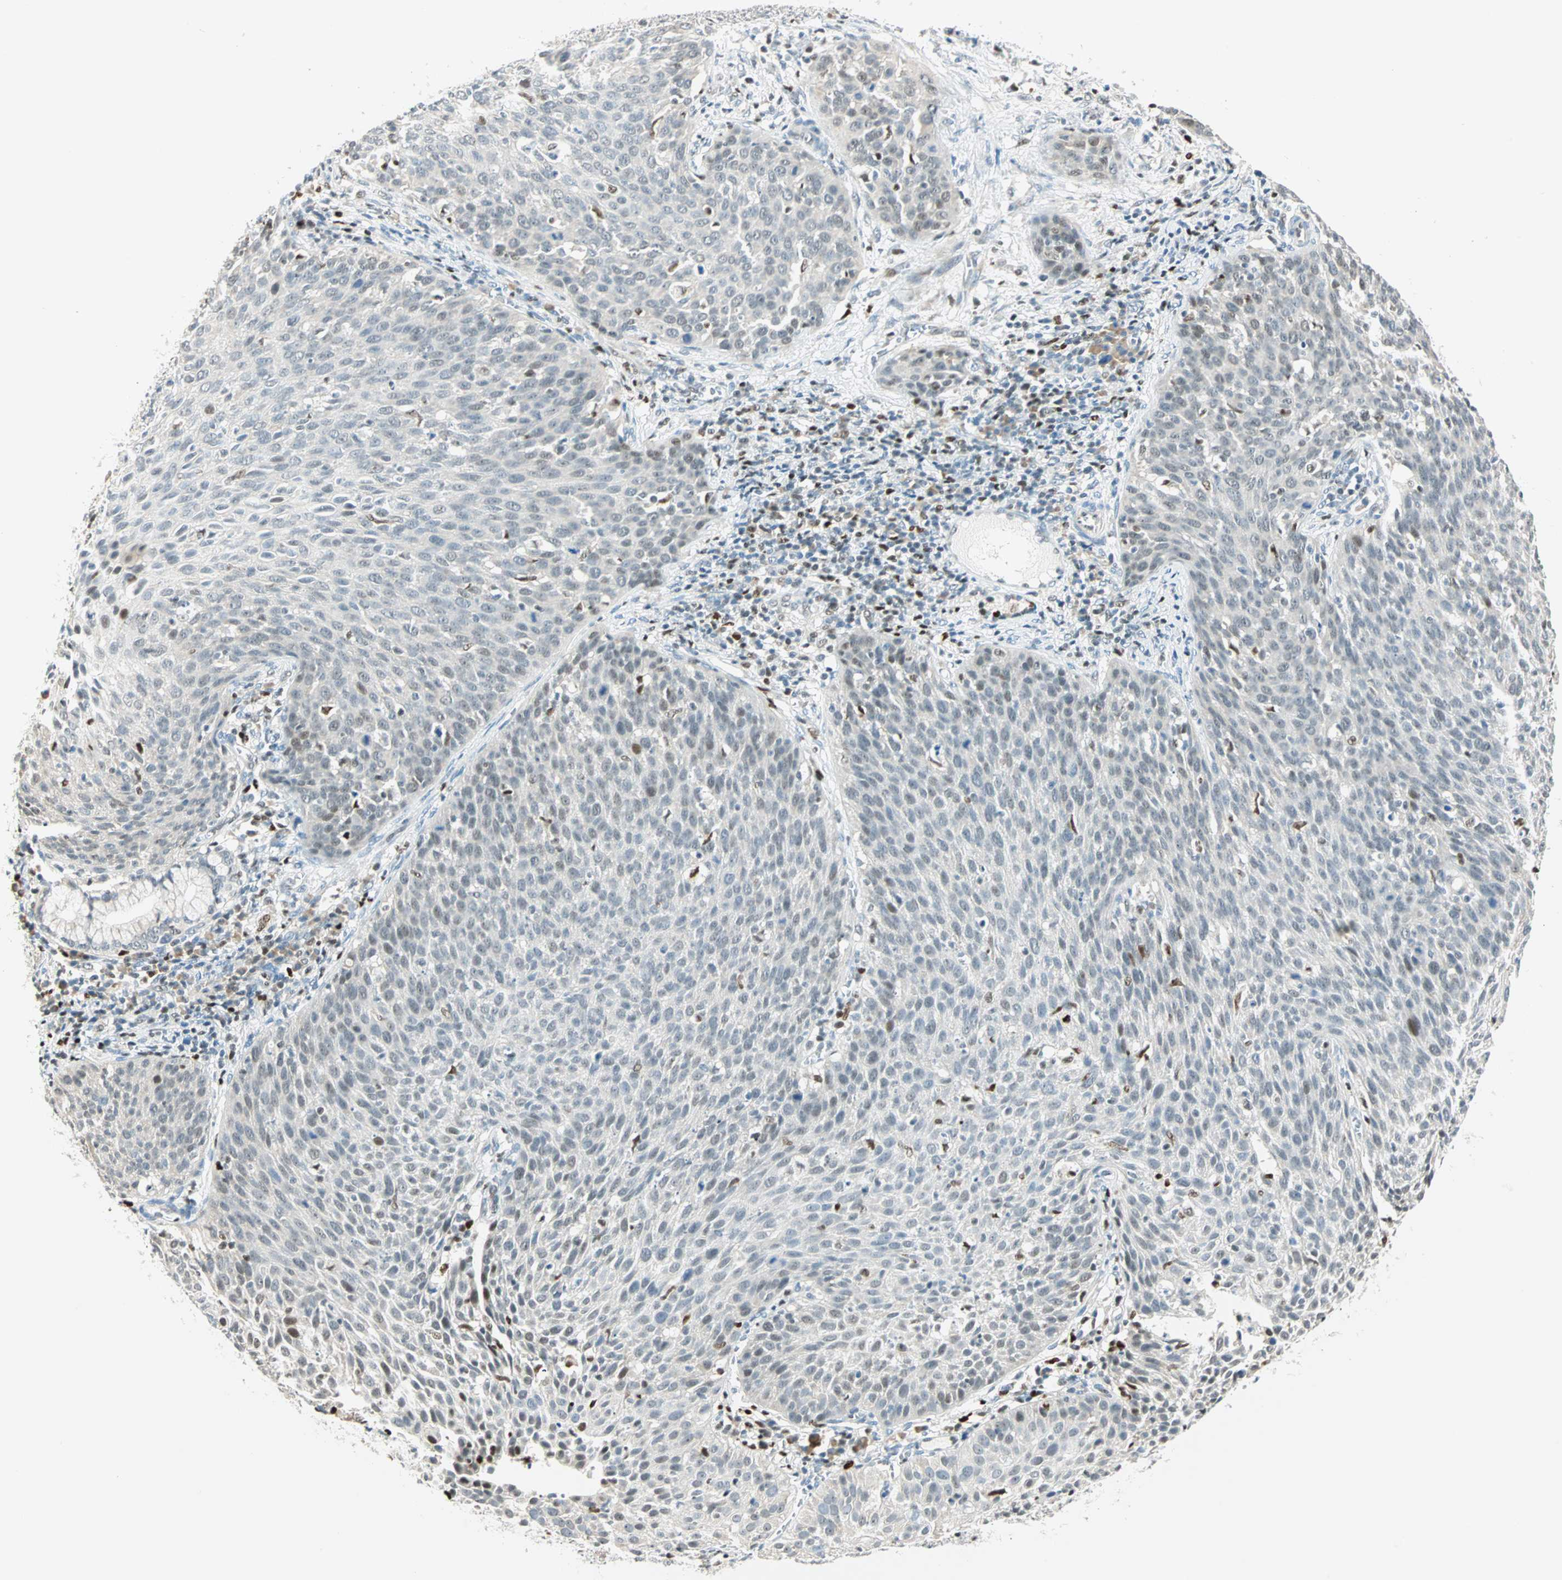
{"staining": {"intensity": "negative", "quantity": "none", "location": "none"}, "tissue": "cervical cancer", "cell_type": "Tumor cells", "image_type": "cancer", "snomed": [{"axis": "morphology", "description": "Squamous cell carcinoma, NOS"}, {"axis": "topography", "description": "Cervix"}], "caption": "There is no significant positivity in tumor cells of squamous cell carcinoma (cervical).", "gene": "MSX2", "patient": {"sex": "female", "age": 38}}